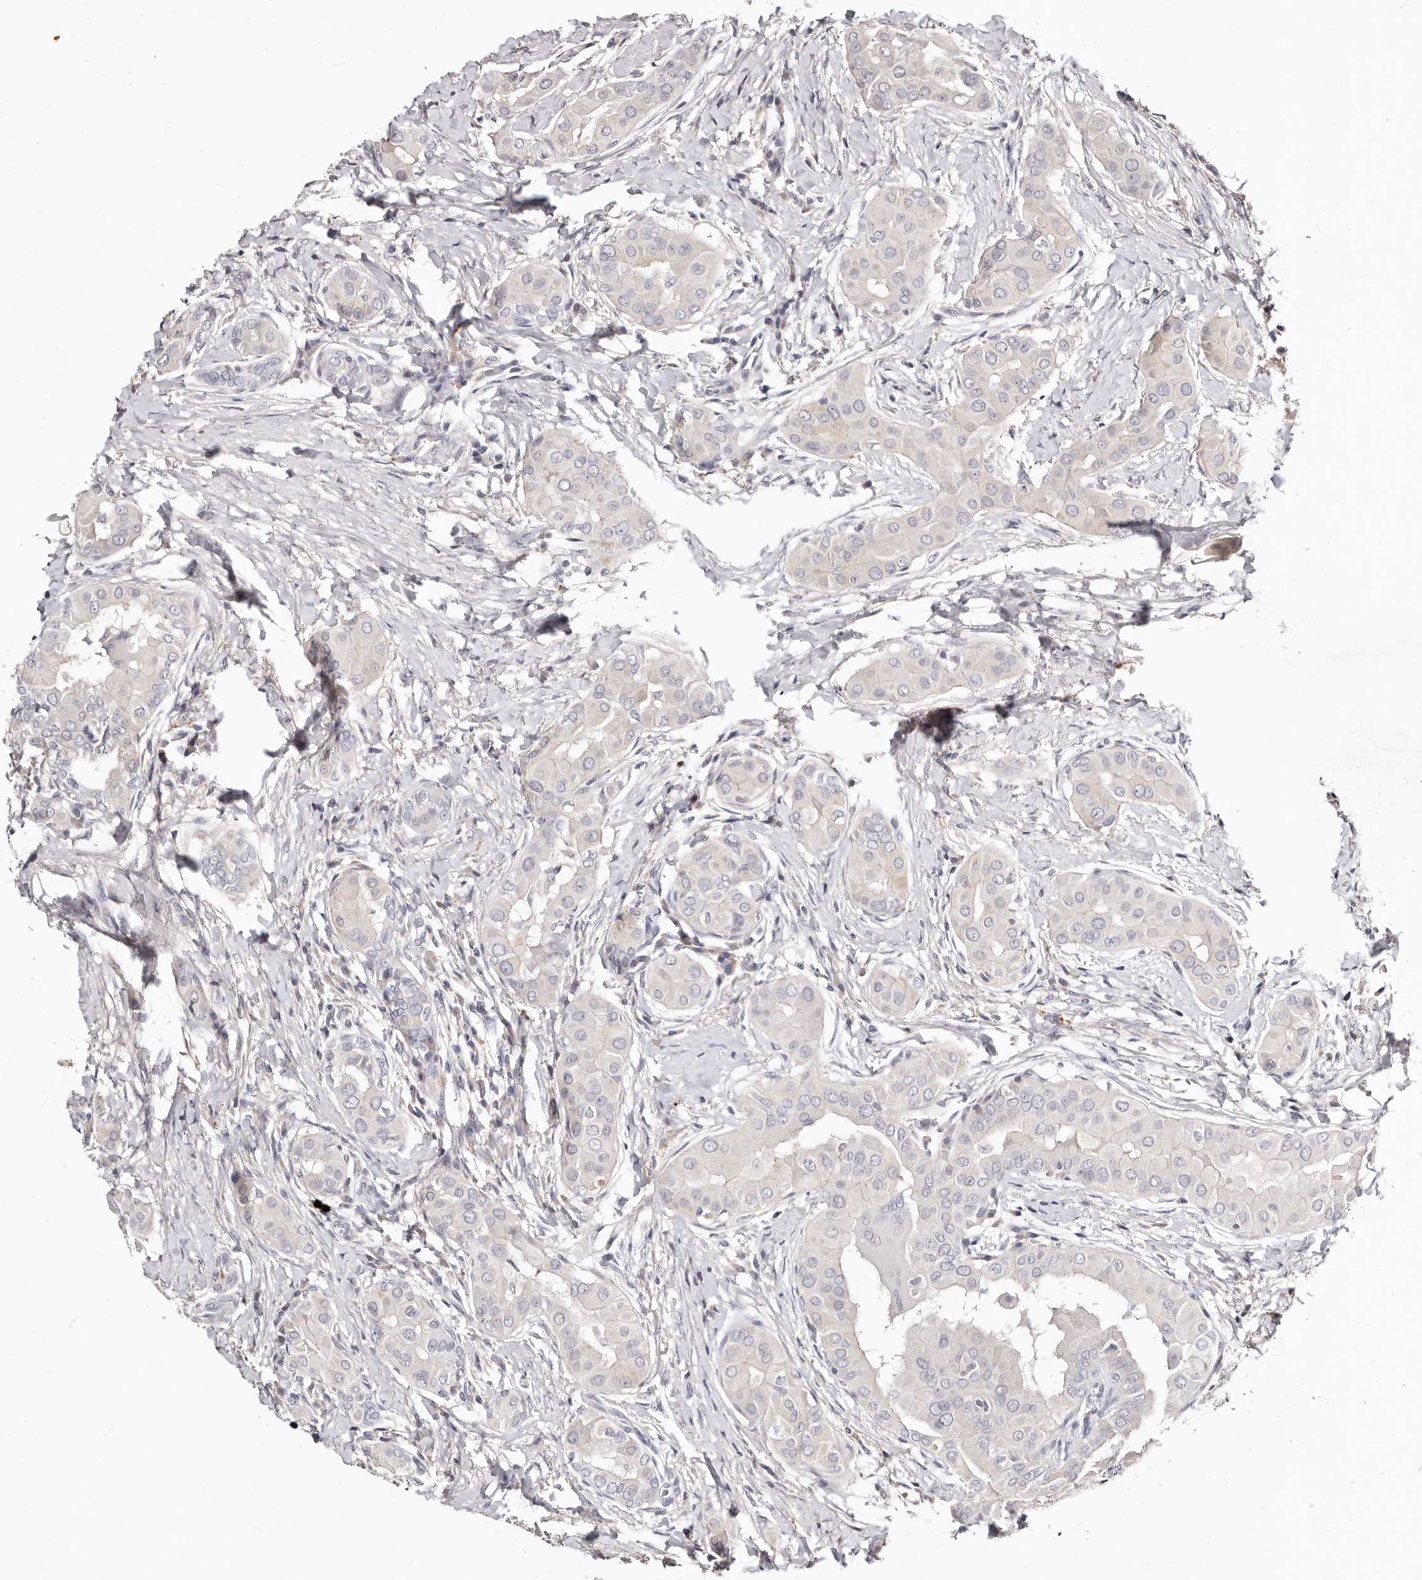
{"staining": {"intensity": "negative", "quantity": "none", "location": "none"}, "tissue": "thyroid cancer", "cell_type": "Tumor cells", "image_type": "cancer", "snomed": [{"axis": "morphology", "description": "Papillary adenocarcinoma, NOS"}, {"axis": "topography", "description": "Thyroid gland"}], "caption": "This micrograph is of papillary adenocarcinoma (thyroid) stained with immunohistochemistry (IHC) to label a protein in brown with the nuclei are counter-stained blue. There is no staining in tumor cells. Brightfield microscopy of immunohistochemistry stained with DAB (brown) and hematoxylin (blue), captured at high magnification.", "gene": "MRPS33", "patient": {"sex": "male", "age": 33}}